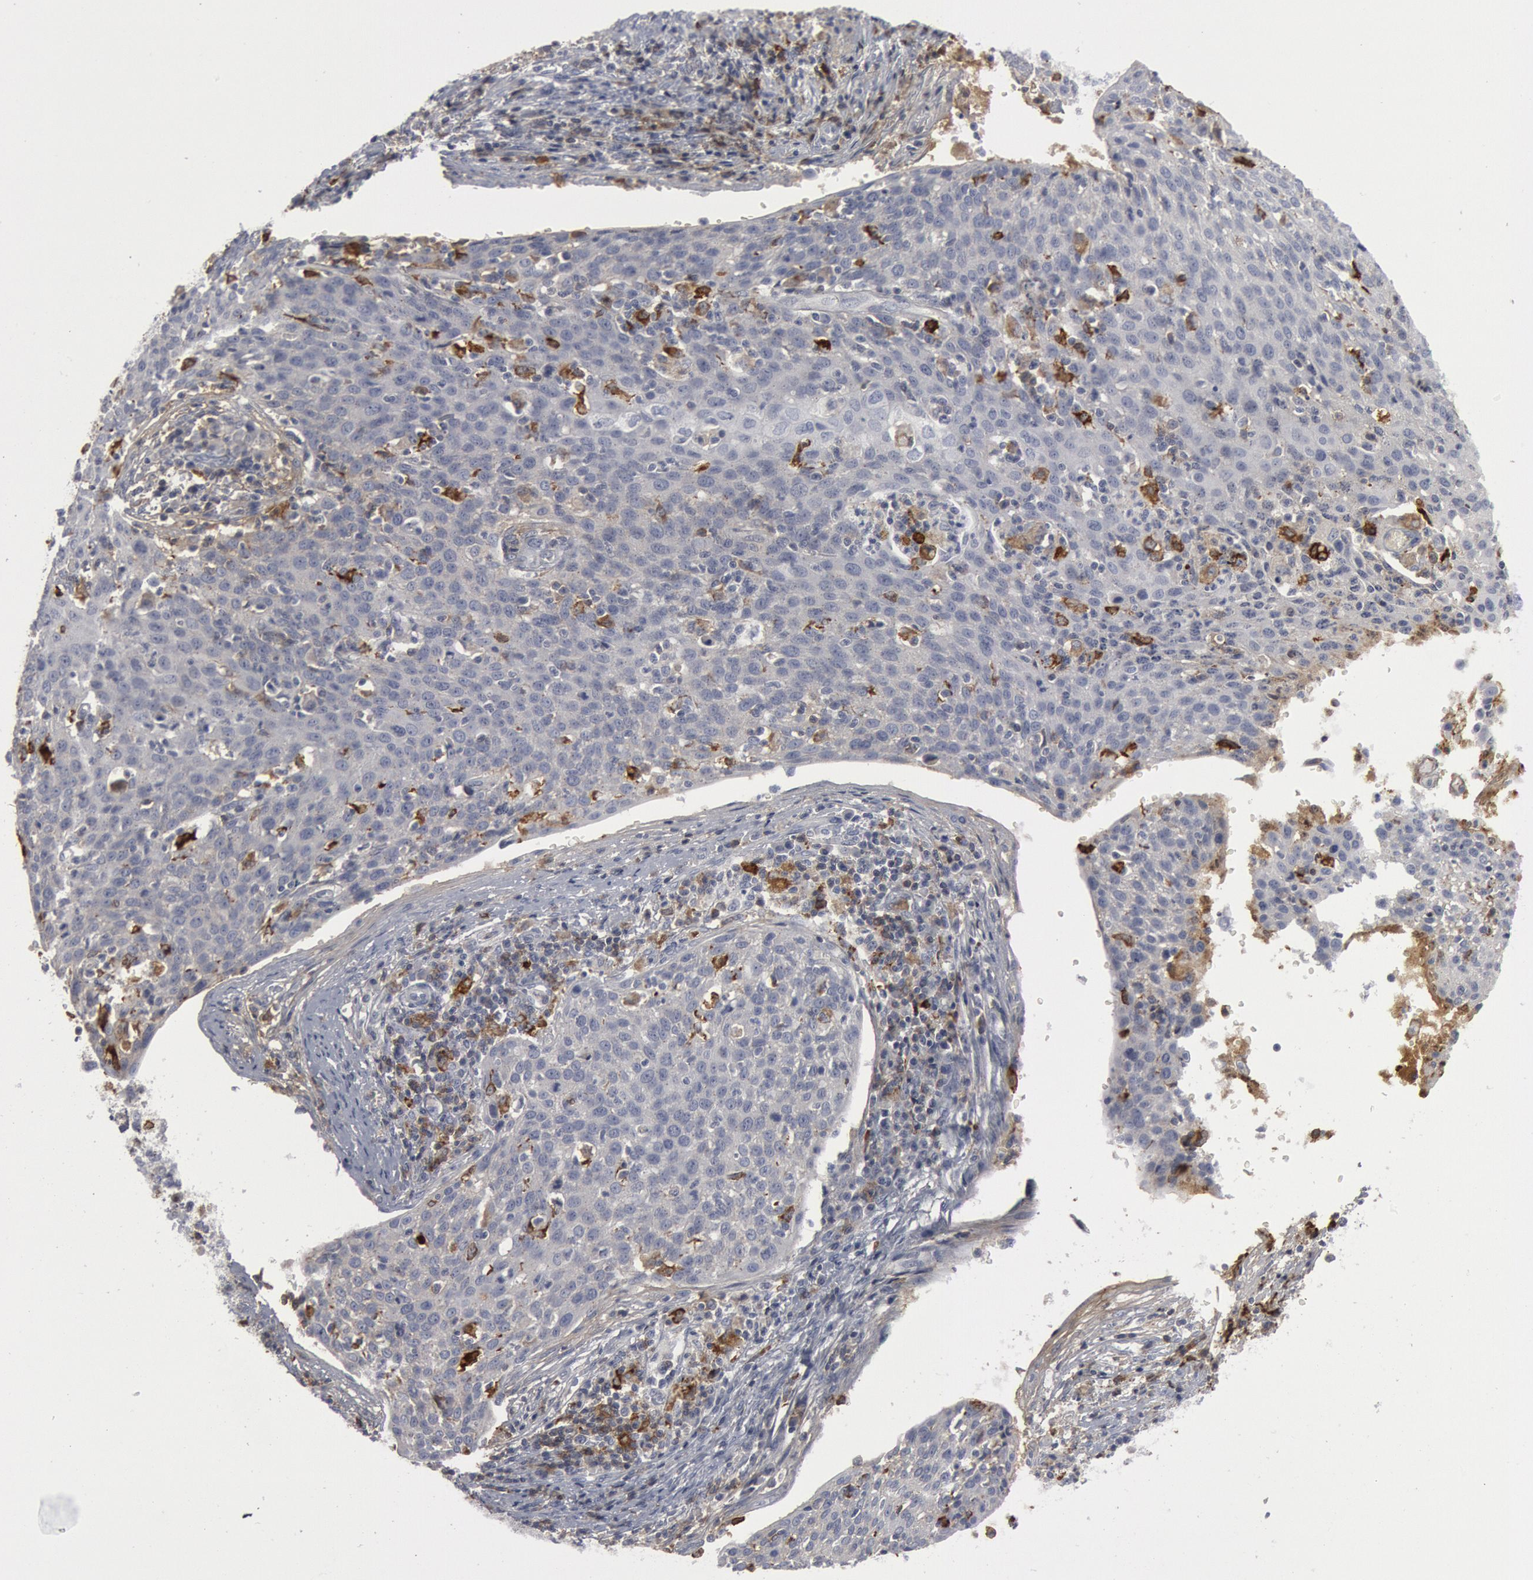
{"staining": {"intensity": "negative", "quantity": "none", "location": "none"}, "tissue": "cervical cancer", "cell_type": "Tumor cells", "image_type": "cancer", "snomed": [{"axis": "morphology", "description": "Squamous cell carcinoma, NOS"}, {"axis": "topography", "description": "Cervix"}], "caption": "An immunohistochemistry (IHC) histopathology image of cervical cancer (squamous cell carcinoma) is shown. There is no staining in tumor cells of cervical cancer (squamous cell carcinoma).", "gene": "C1QC", "patient": {"sex": "female", "age": 38}}